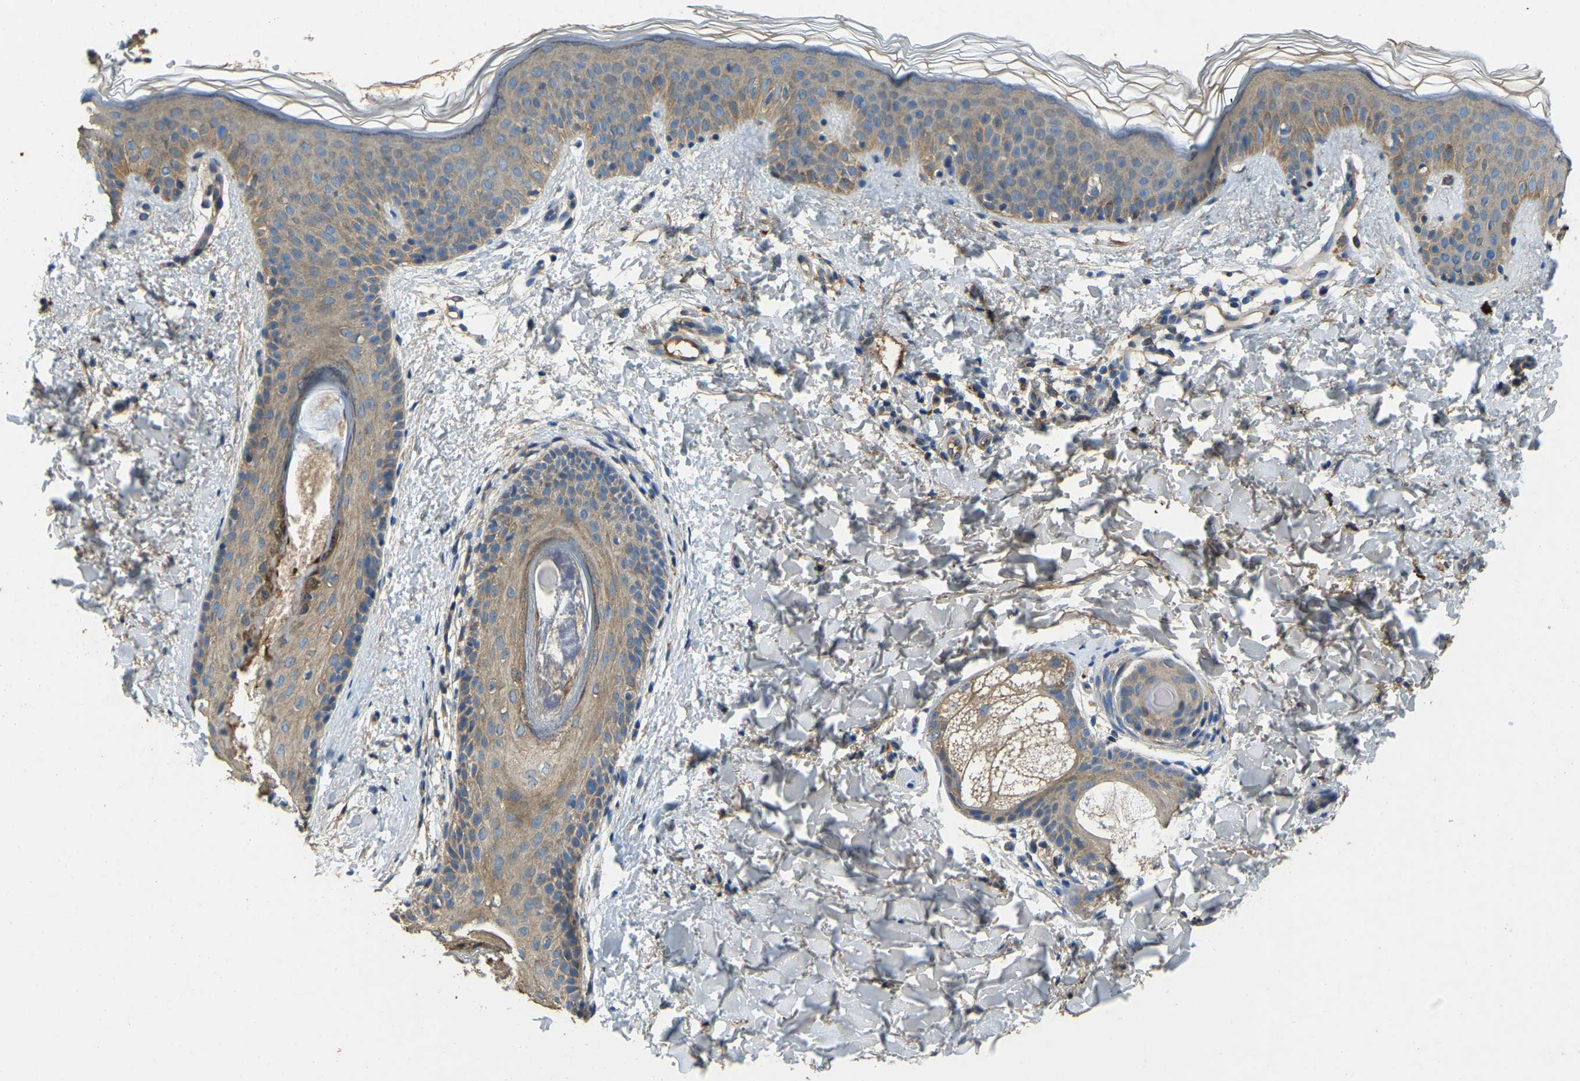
{"staining": {"intensity": "weak", "quantity": ">75%", "location": "cytoplasmic/membranous"}, "tissue": "skin", "cell_type": "Fibroblasts", "image_type": "normal", "snomed": [{"axis": "morphology", "description": "Normal tissue, NOS"}, {"axis": "topography", "description": "Skin"}], "caption": "Brown immunohistochemical staining in unremarkable skin exhibits weak cytoplasmic/membranous staining in about >75% of fibroblasts.", "gene": "ATP8B1", "patient": {"sex": "male", "age": 40}}